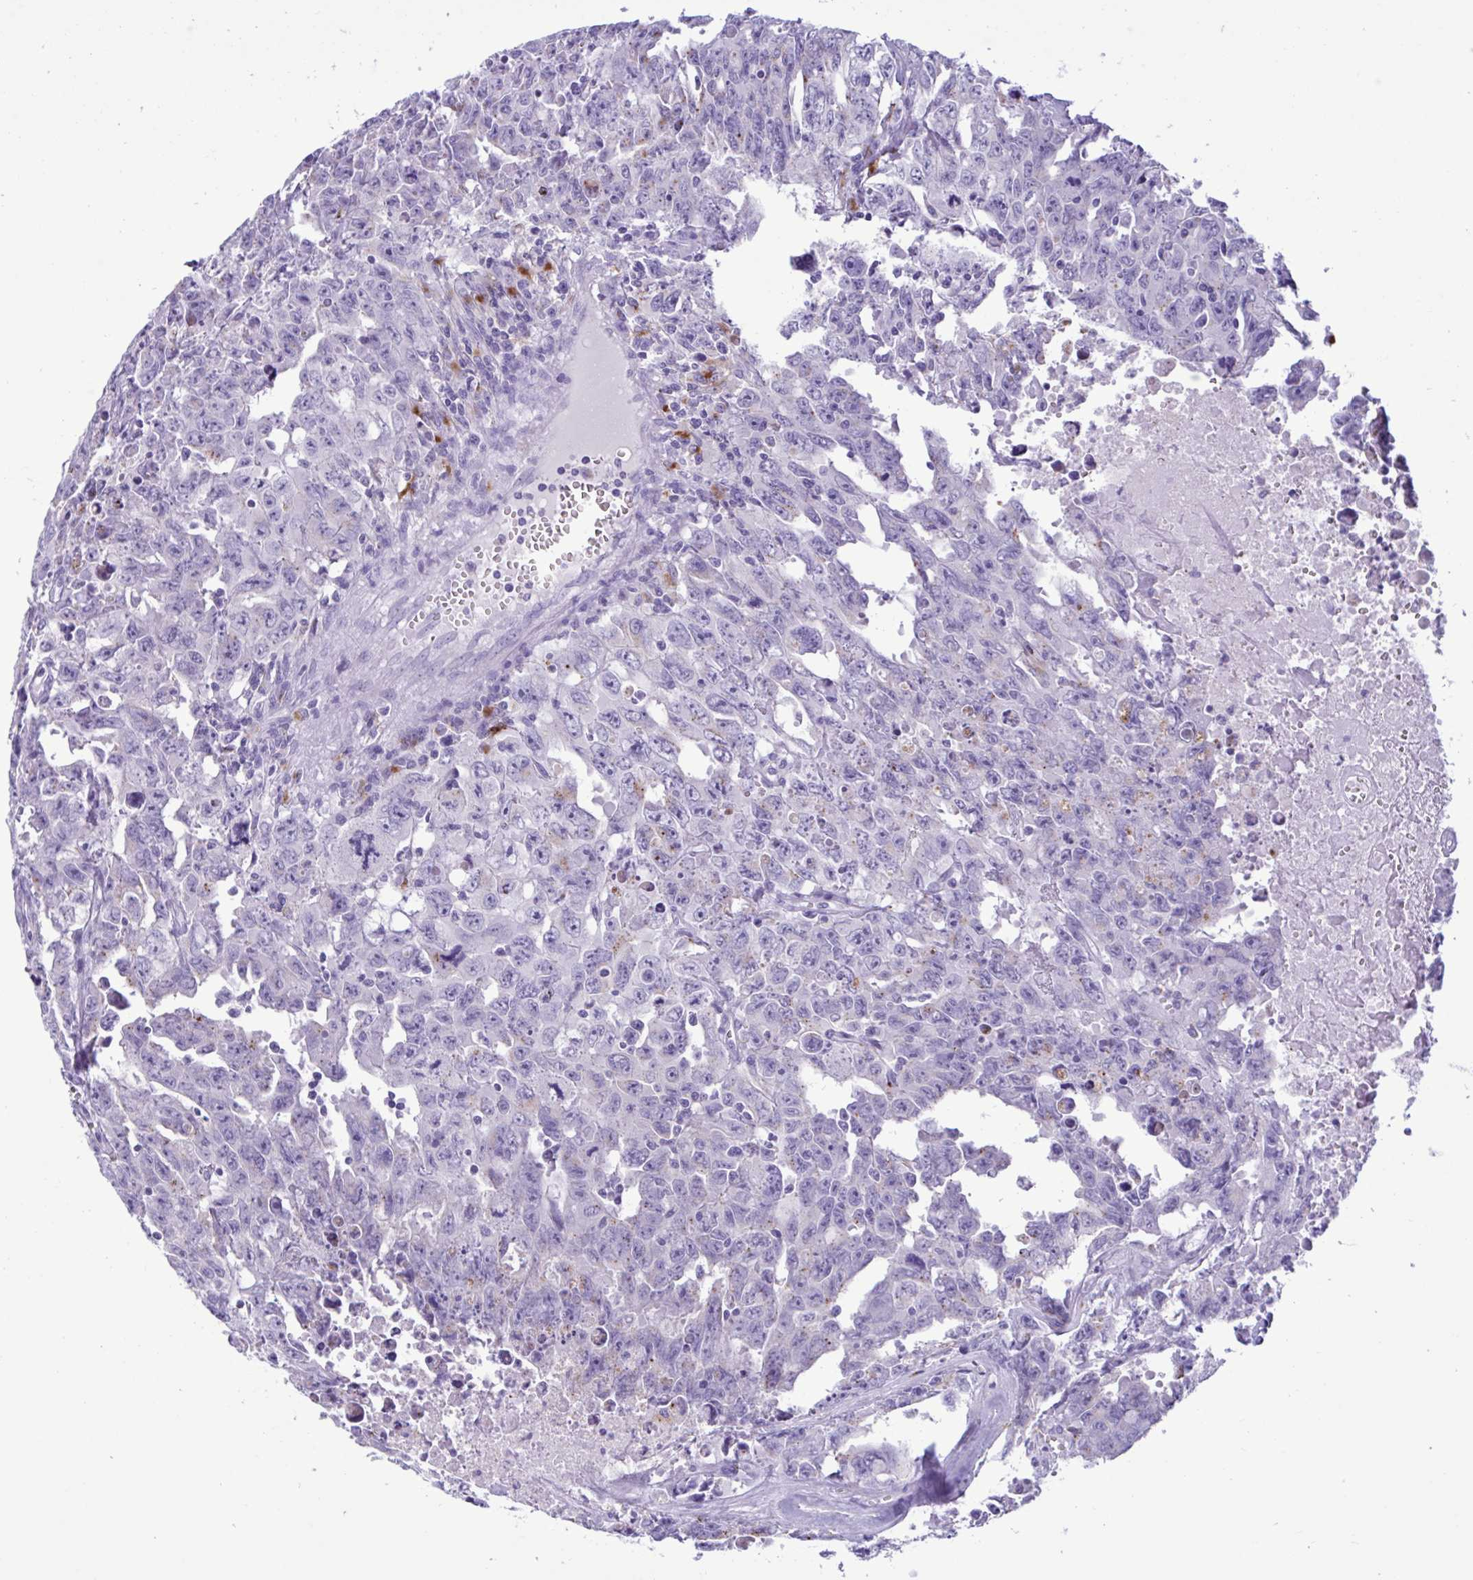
{"staining": {"intensity": "negative", "quantity": "none", "location": "none"}, "tissue": "testis cancer", "cell_type": "Tumor cells", "image_type": "cancer", "snomed": [{"axis": "morphology", "description": "Carcinoma, Embryonal, NOS"}, {"axis": "topography", "description": "Testis"}], "caption": "This image is of embryonal carcinoma (testis) stained with IHC to label a protein in brown with the nuclei are counter-stained blue. There is no positivity in tumor cells.", "gene": "XCL1", "patient": {"sex": "male", "age": 24}}